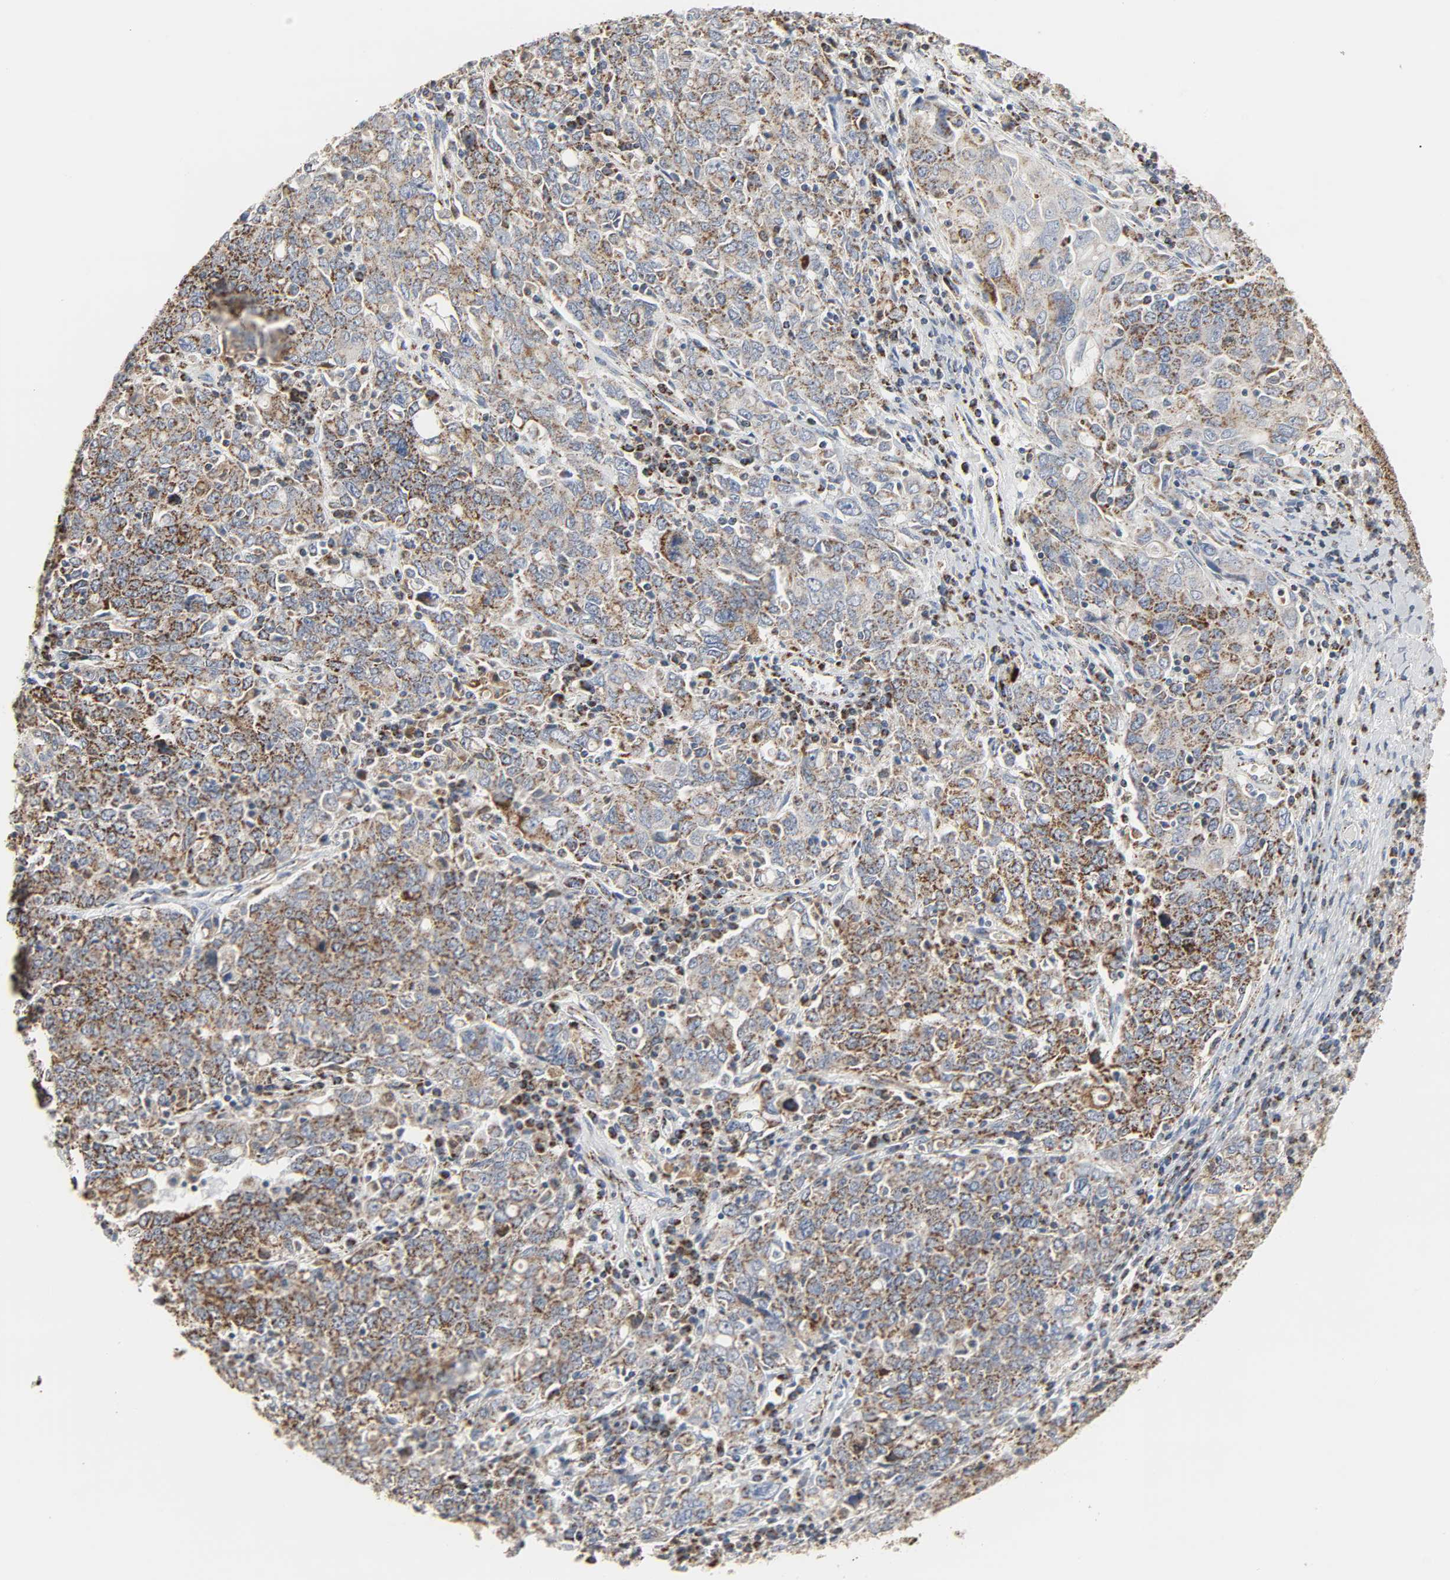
{"staining": {"intensity": "strong", "quantity": ">75%", "location": "cytoplasmic/membranous"}, "tissue": "ovarian cancer", "cell_type": "Tumor cells", "image_type": "cancer", "snomed": [{"axis": "morphology", "description": "Carcinoma, endometroid"}, {"axis": "topography", "description": "Ovary"}], "caption": "Tumor cells exhibit high levels of strong cytoplasmic/membranous positivity in approximately >75% of cells in ovarian cancer (endometroid carcinoma).", "gene": "ACAT1", "patient": {"sex": "female", "age": 62}}